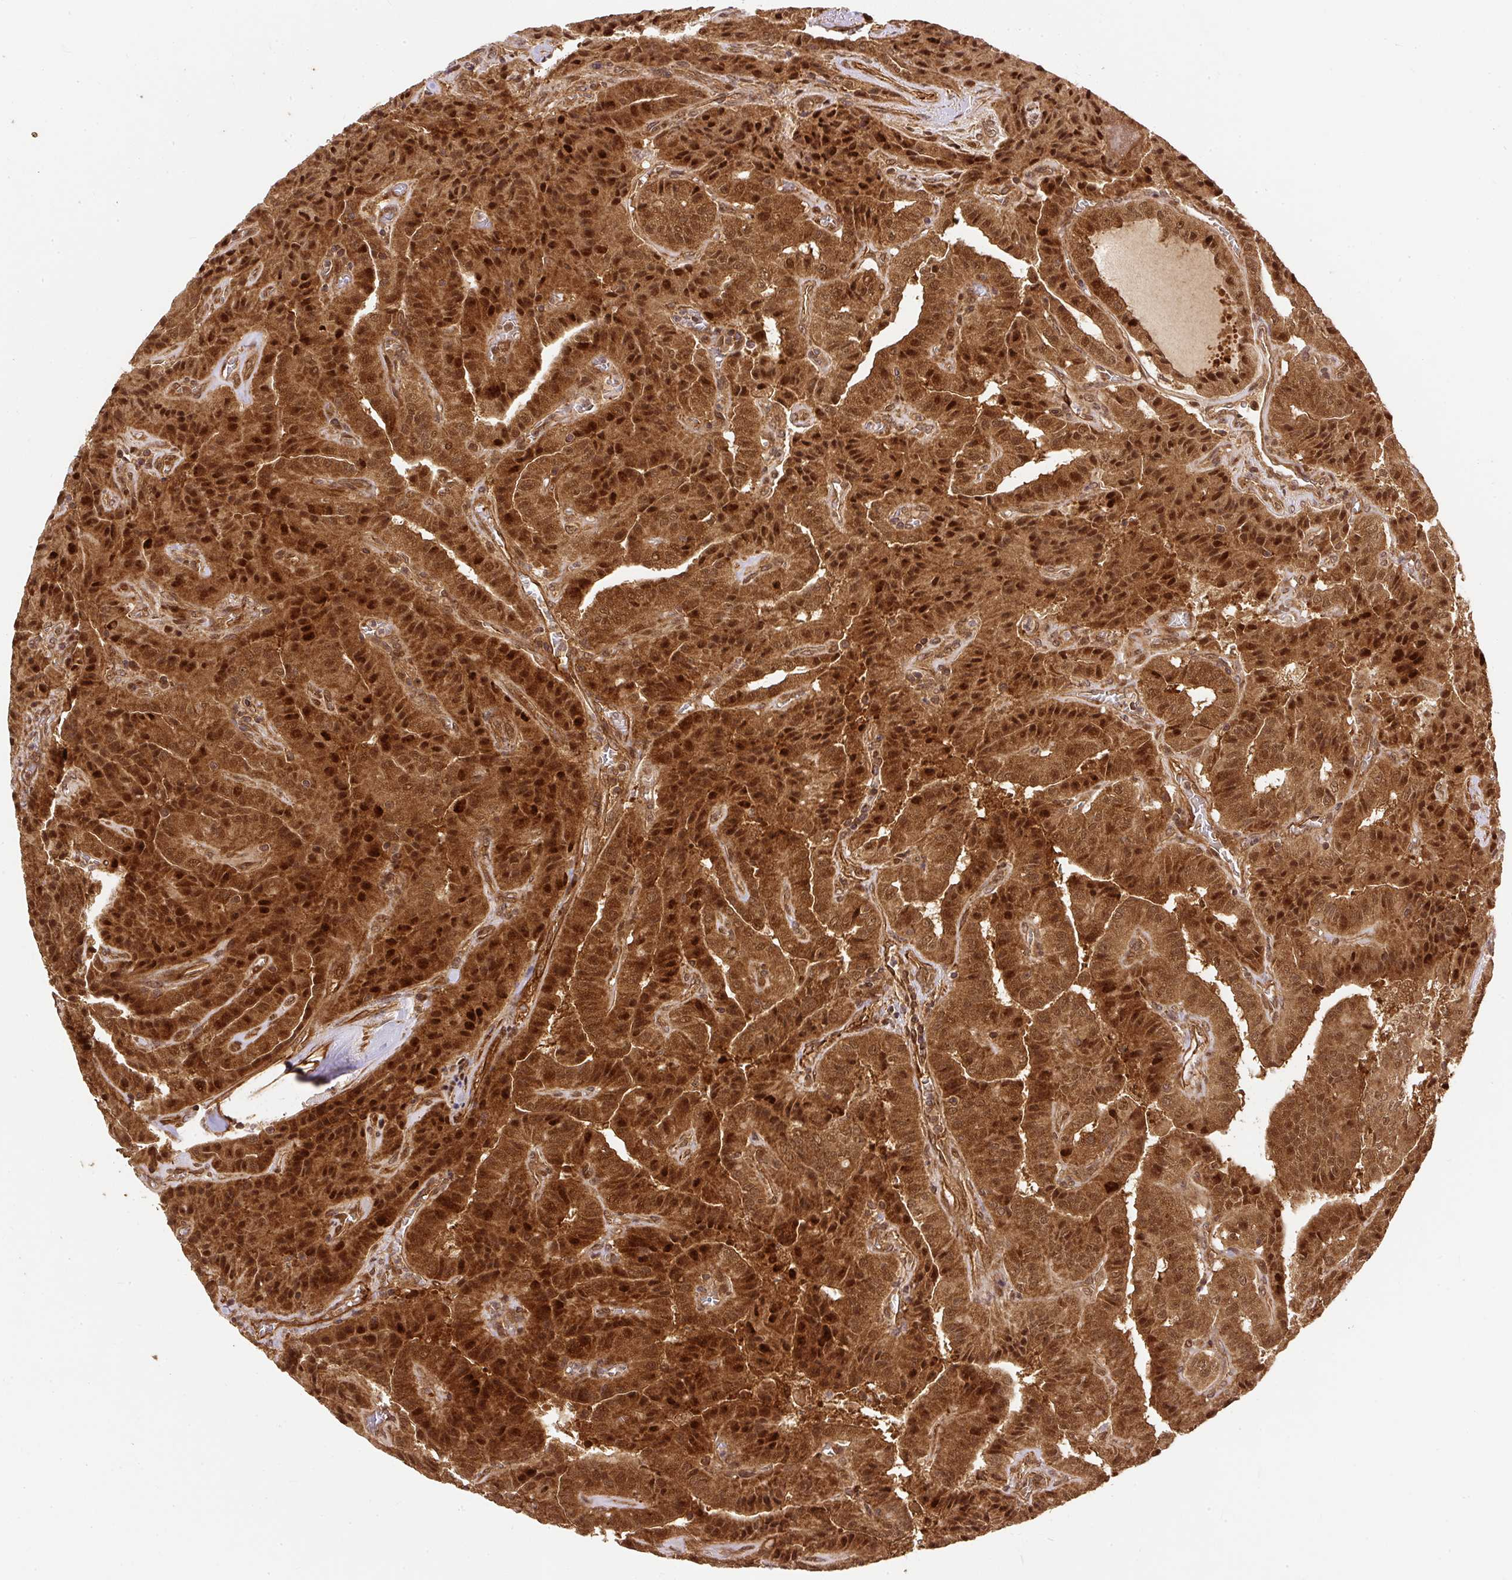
{"staining": {"intensity": "strong", "quantity": ">75%", "location": "cytoplasmic/membranous,nuclear"}, "tissue": "thyroid cancer", "cell_type": "Tumor cells", "image_type": "cancer", "snomed": [{"axis": "morphology", "description": "Normal tissue, NOS"}, {"axis": "morphology", "description": "Papillary adenocarcinoma, NOS"}, {"axis": "topography", "description": "Thyroid gland"}], "caption": "Thyroid papillary adenocarcinoma tissue shows strong cytoplasmic/membranous and nuclear staining in about >75% of tumor cells", "gene": "PSMD1", "patient": {"sex": "female", "age": 59}}